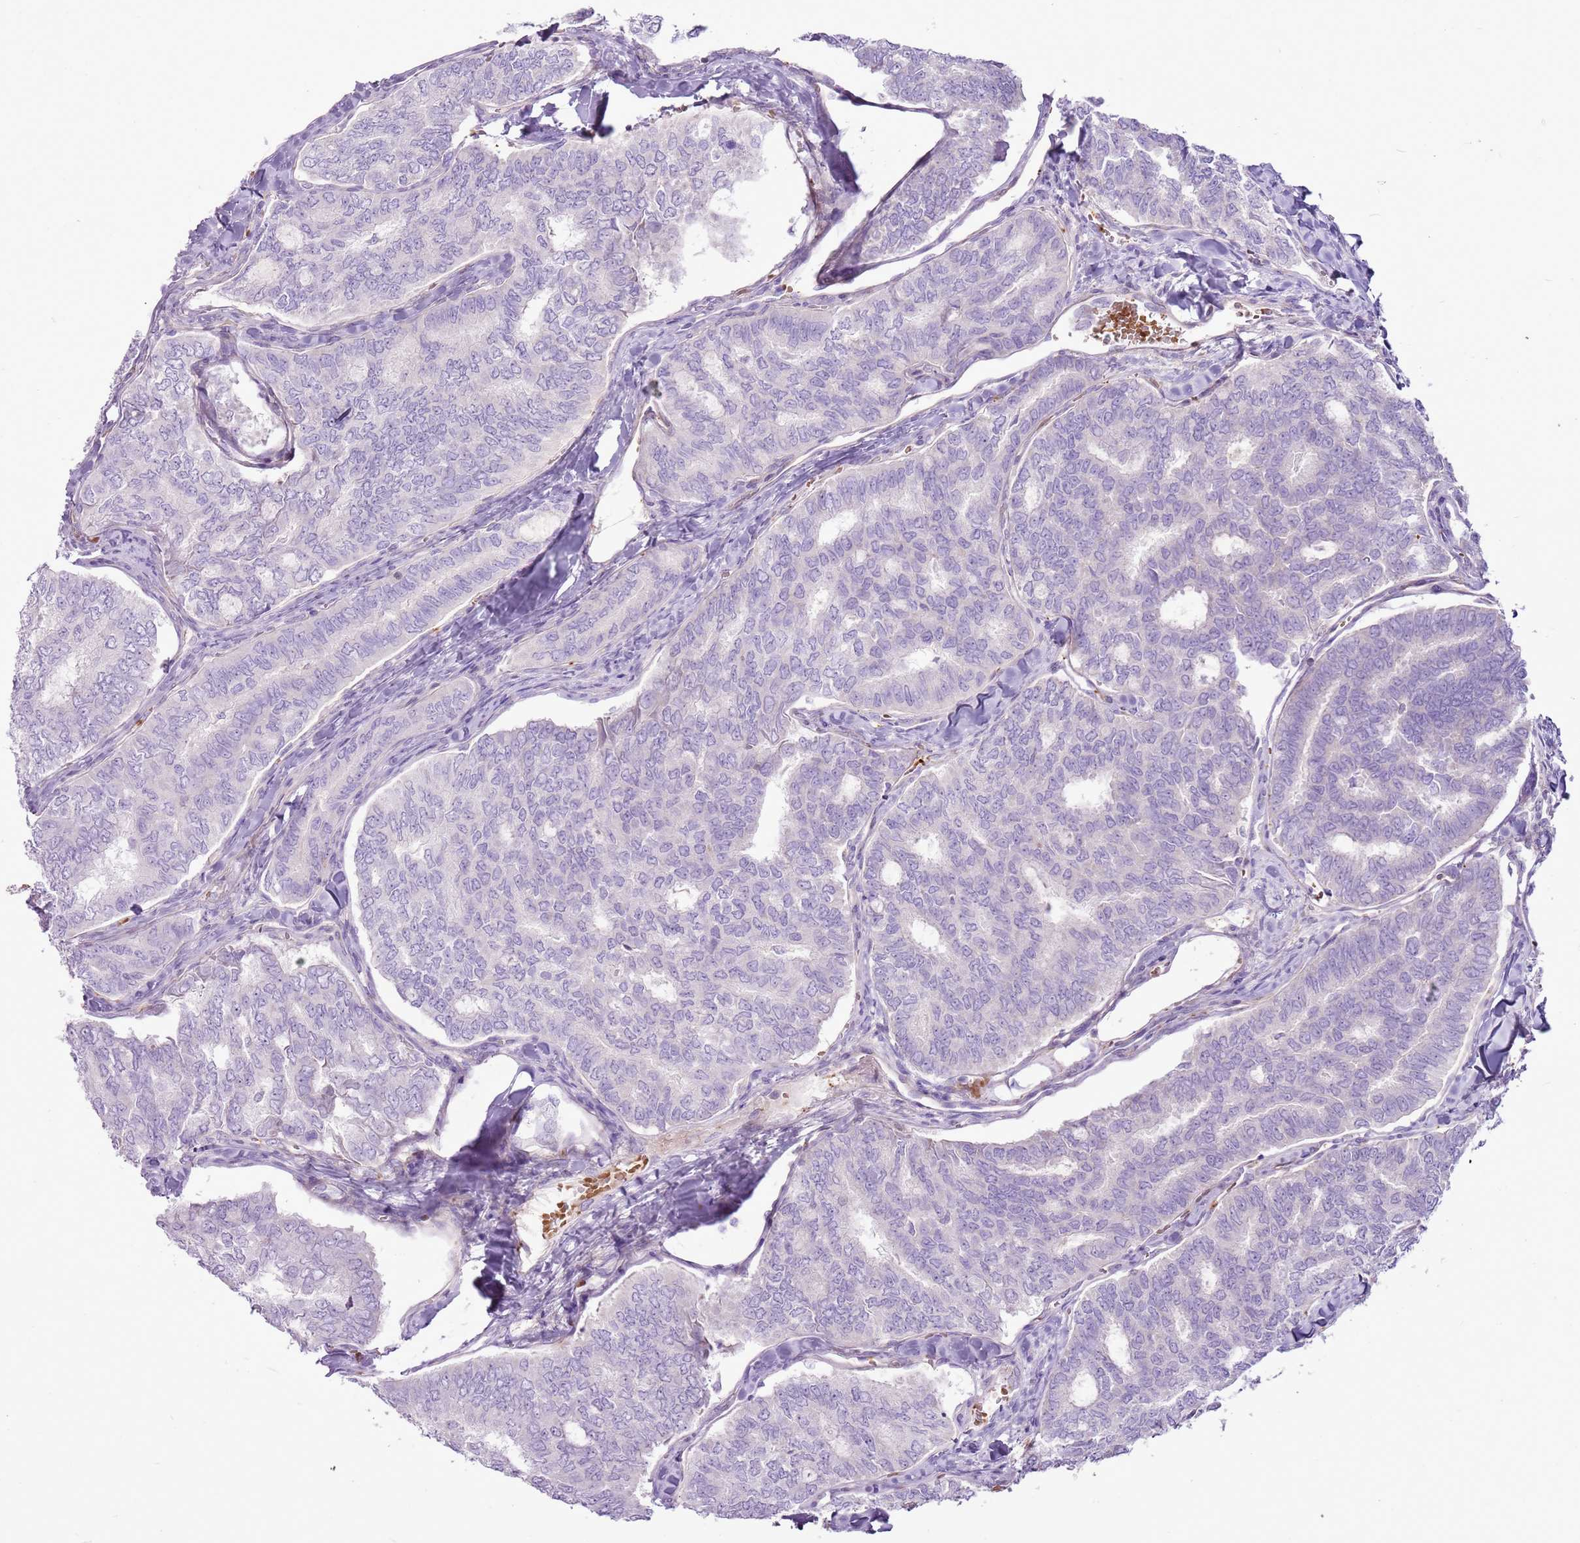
{"staining": {"intensity": "negative", "quantity": "none", "location": "none"}, "tissue": "thyroid cancer", "cell_type": "Tumor cells", "image_type": "cancer", "snomed": [{"axis": "morphology", "description": "Papillary adenocarcinoma, NOS"}, {"axis": "topography", "description": "Thyroid gland"}], "caption": "Tumor cells show no significant staining in thyroid cancer.", "gene": "CHAC2", "patient": {"sex": "female", "age": 35}}